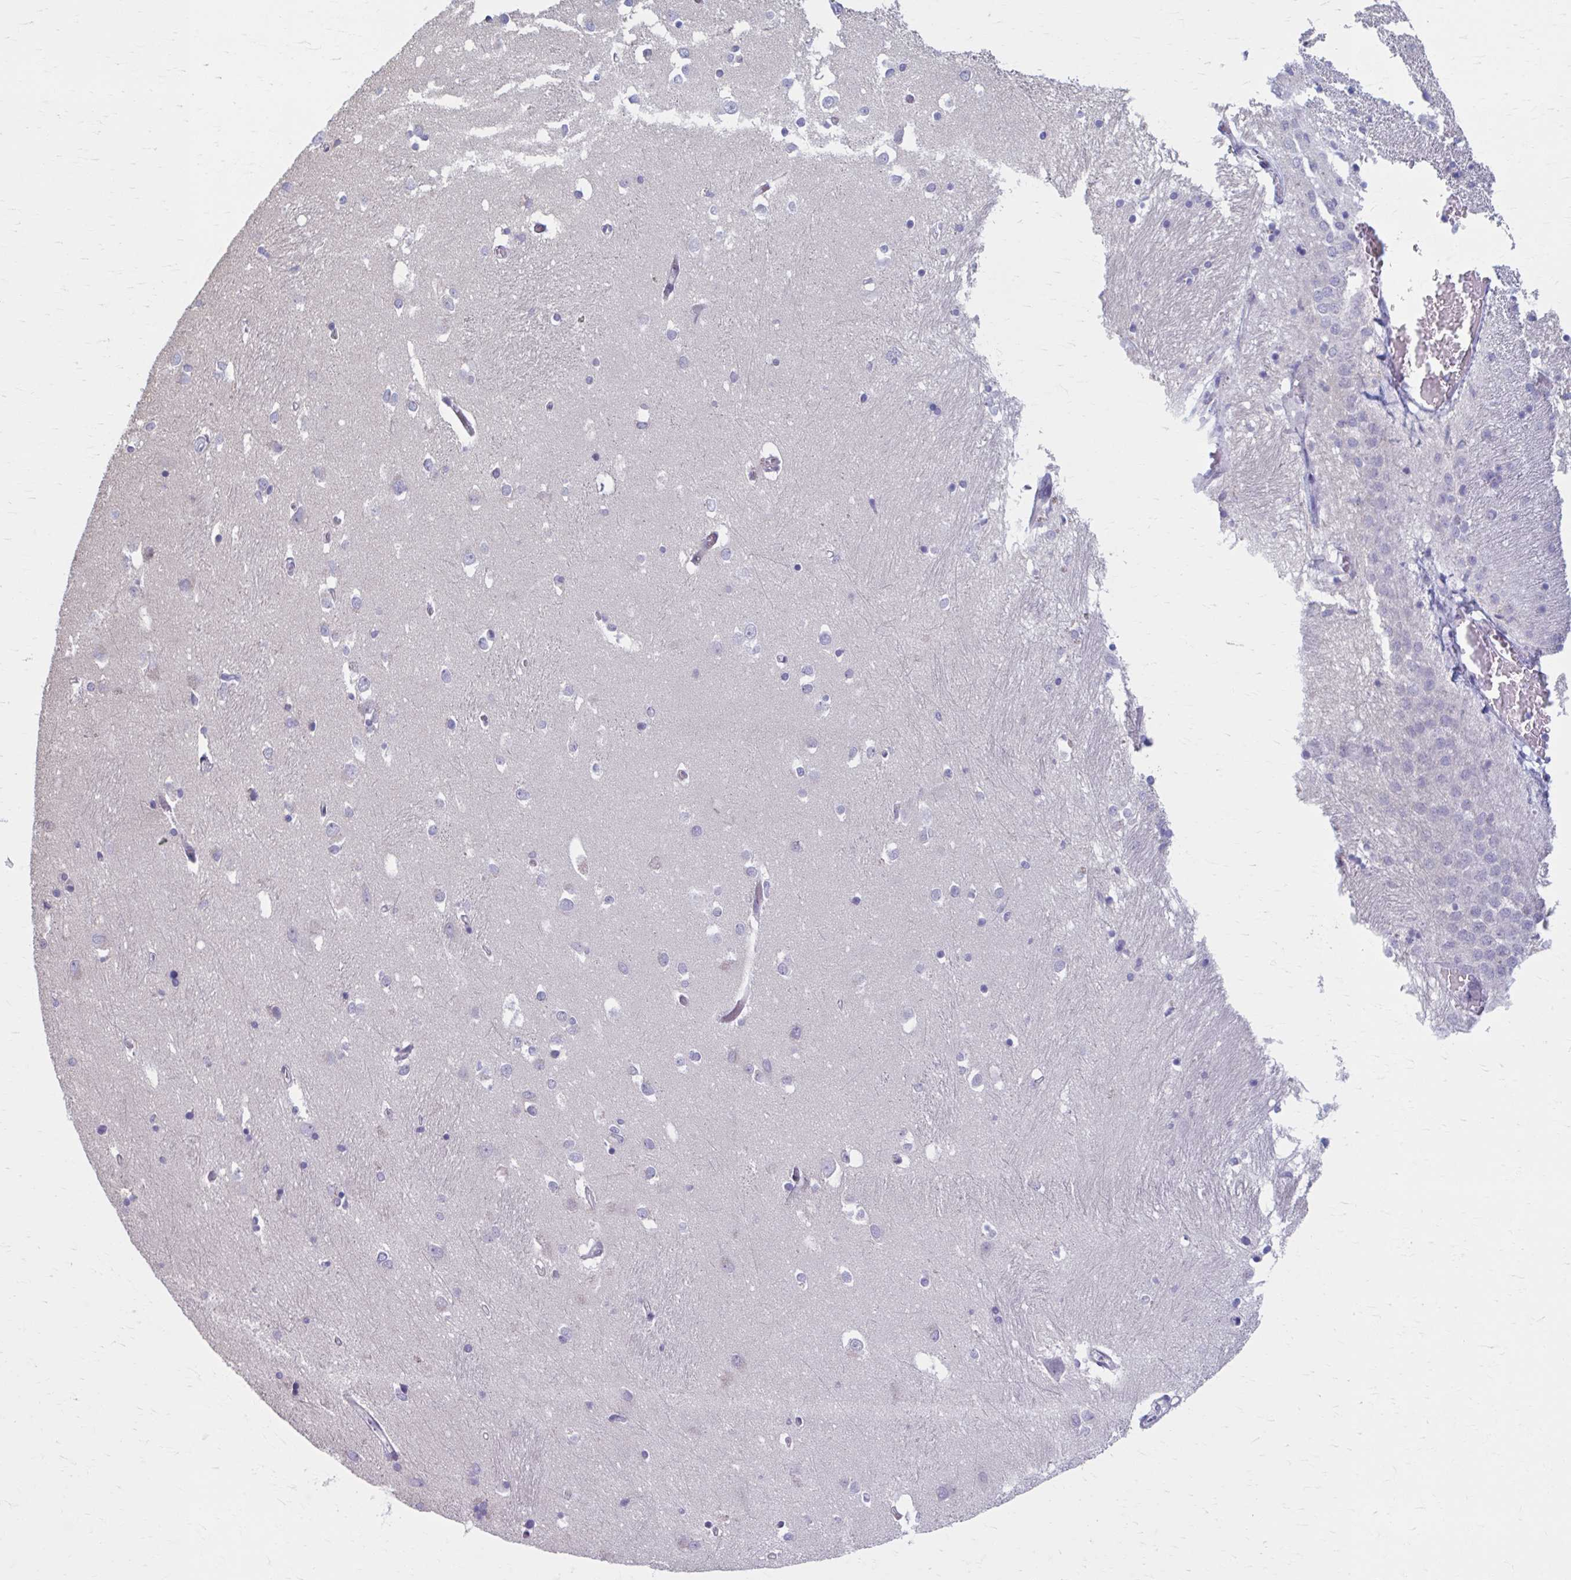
{"staining": {"intensity": "negative", "quantity": "none", "location": "none"}, "tissue": "caudate", "cell_type": "Glial cells", "image_type": "normal", "snomed": [{"axis": "morphology", "description": "Normal tissue, NOS"}, {"axis": "topography", "description": "Lateral ventricle wall"}, {"axis": "topography", "description": "Hippocampus"}], "caption": "This image is of benign caudate stained with immunohistochemistry to label a protein in brown with the nuclei are counter-stained blue. There is no staining in glial cells. (DAB immunohistochemistry (IHC), high magnification).", "gene": "CHST3", "patient": {"sex": "female", "age": 63}}